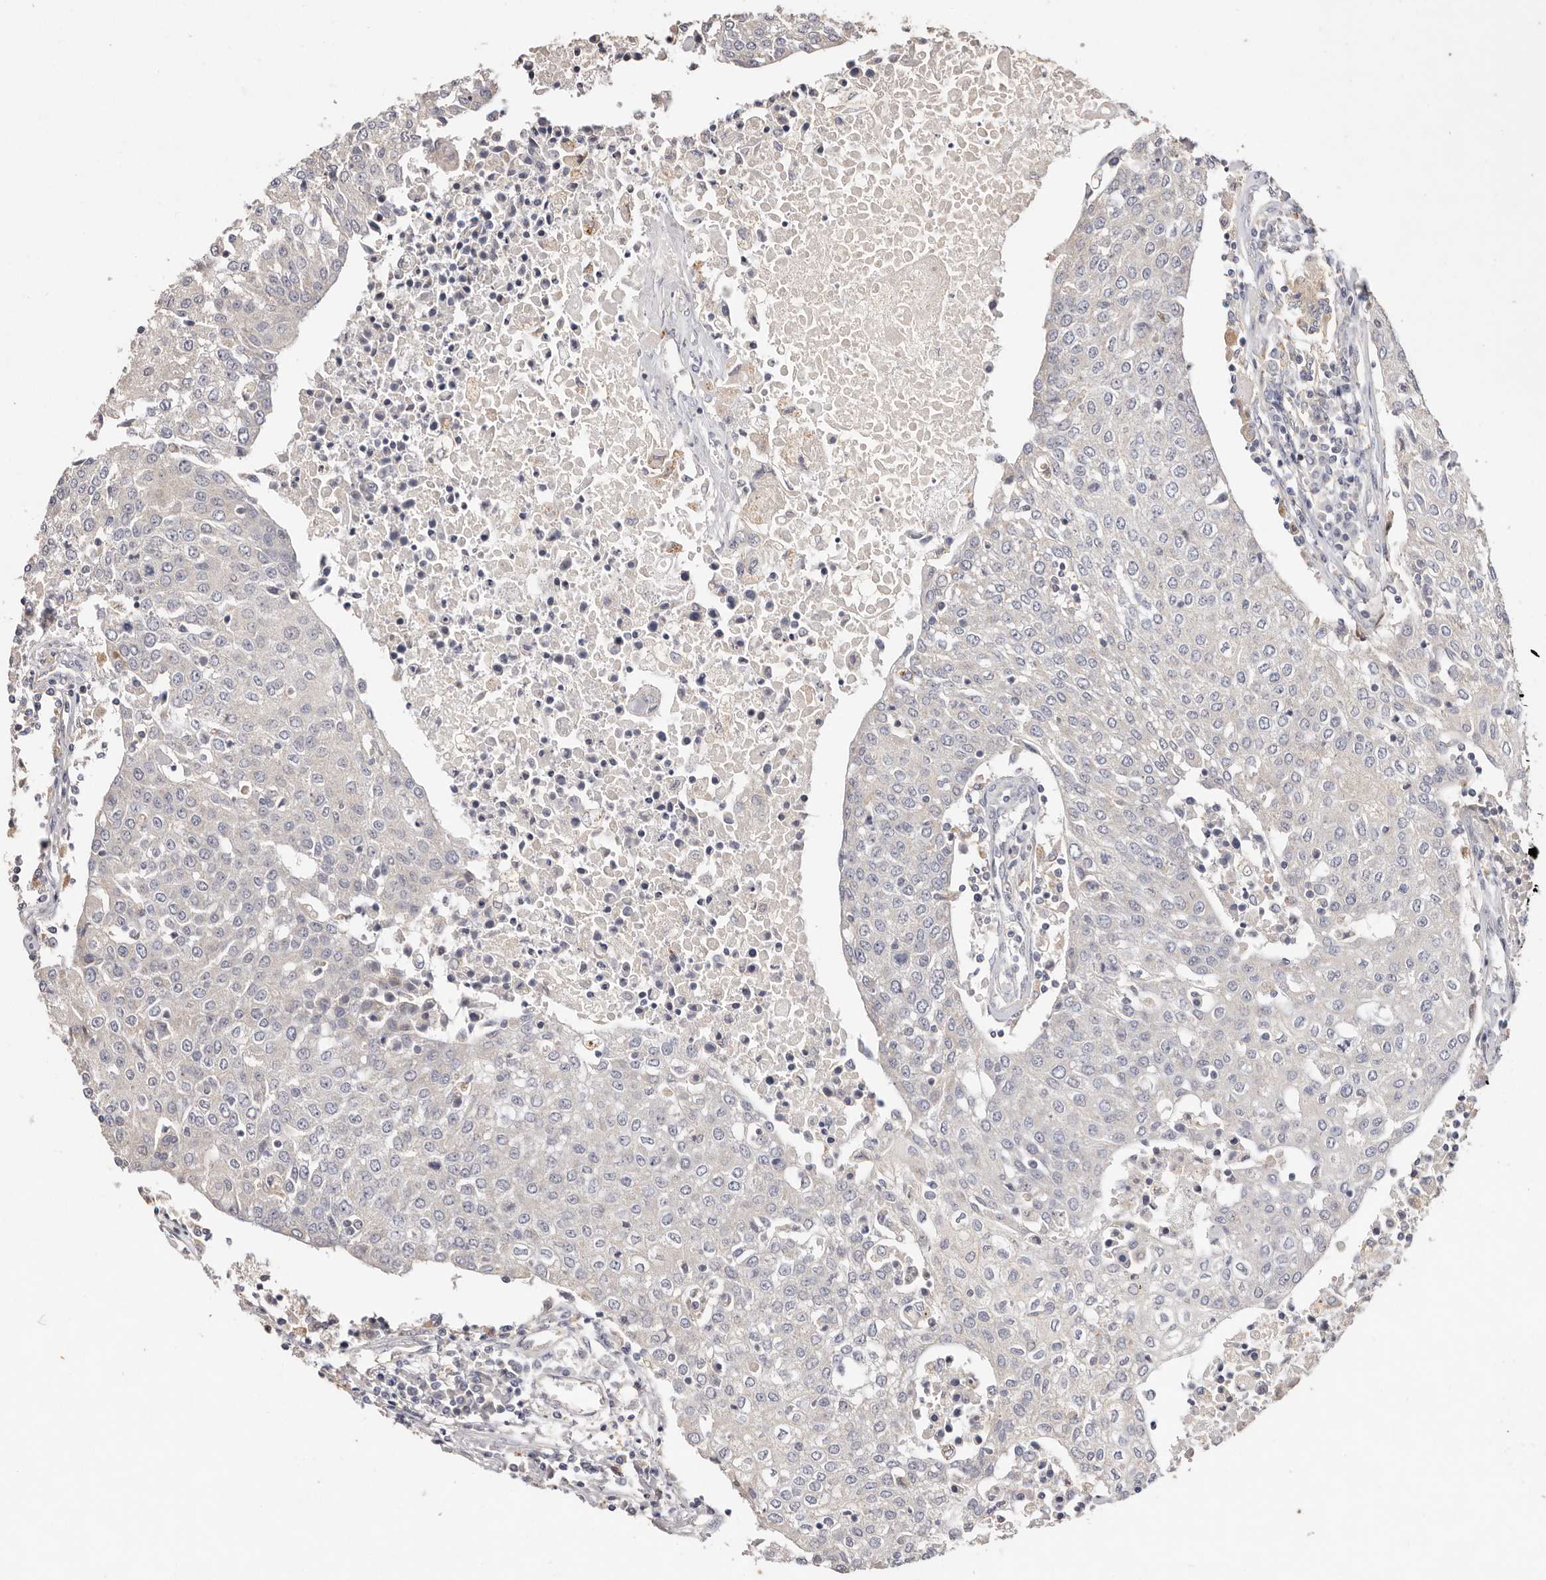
{"staining": {"intensity": "negative", "quantity": "none", "location": "none"}, "tissue": "urothelial cancer", "cell_type": "Tumor cells", "image_type": "cancer", "snomed": [{"axis": "morphology", "description": "Urothelial carcinoma, High grade"}, {"axis": "topography", "description": "Urinary bladder"}], "caption": "This histopathology image is of high-grade urothelial carcinoma stained with immunohistochemistry to label a protein in brown with the nuclei are counter-stained blue. There is no staining in tumor cells.", "gene": "THBS3", "patient": {"sex": "female", "age": 85}}